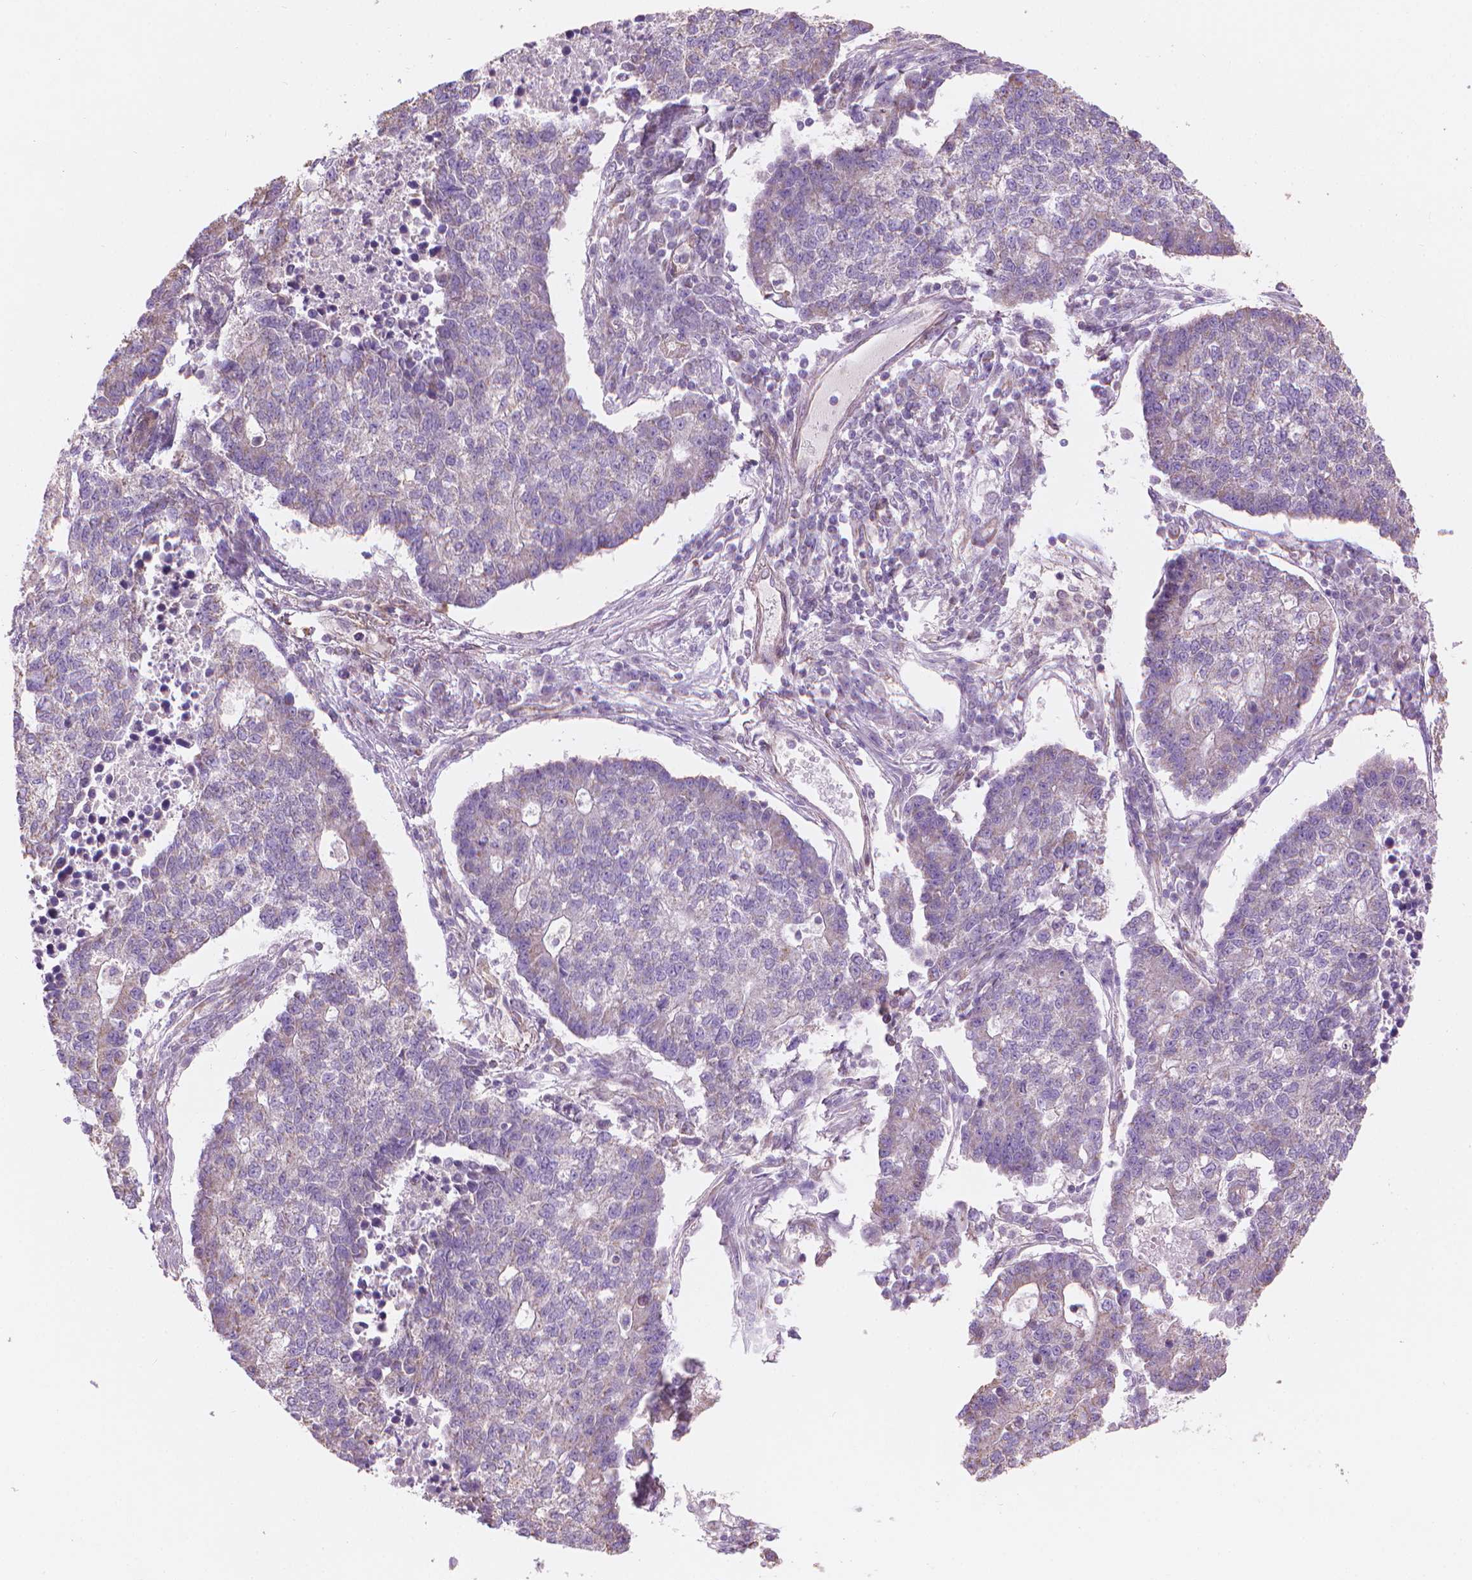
{"staining": {"intensity": "negative", "quantity": "none", "location": "none"}, "tissue": "lung cancer", "cell_type": "Tumor cells", "image_type": "cancer", "snomed": [{"axis": "morphology", "description": "Adenocarcinoma, NOS"}, {"axis": "topography", "description": "Lung"}], "caption": "The histopathology image demonstrates no significant expression in tumor cells of lung cancer (adenocarcinoma).", "gene": "TTC29", "patient": {"sex": "male", "age": 57}}